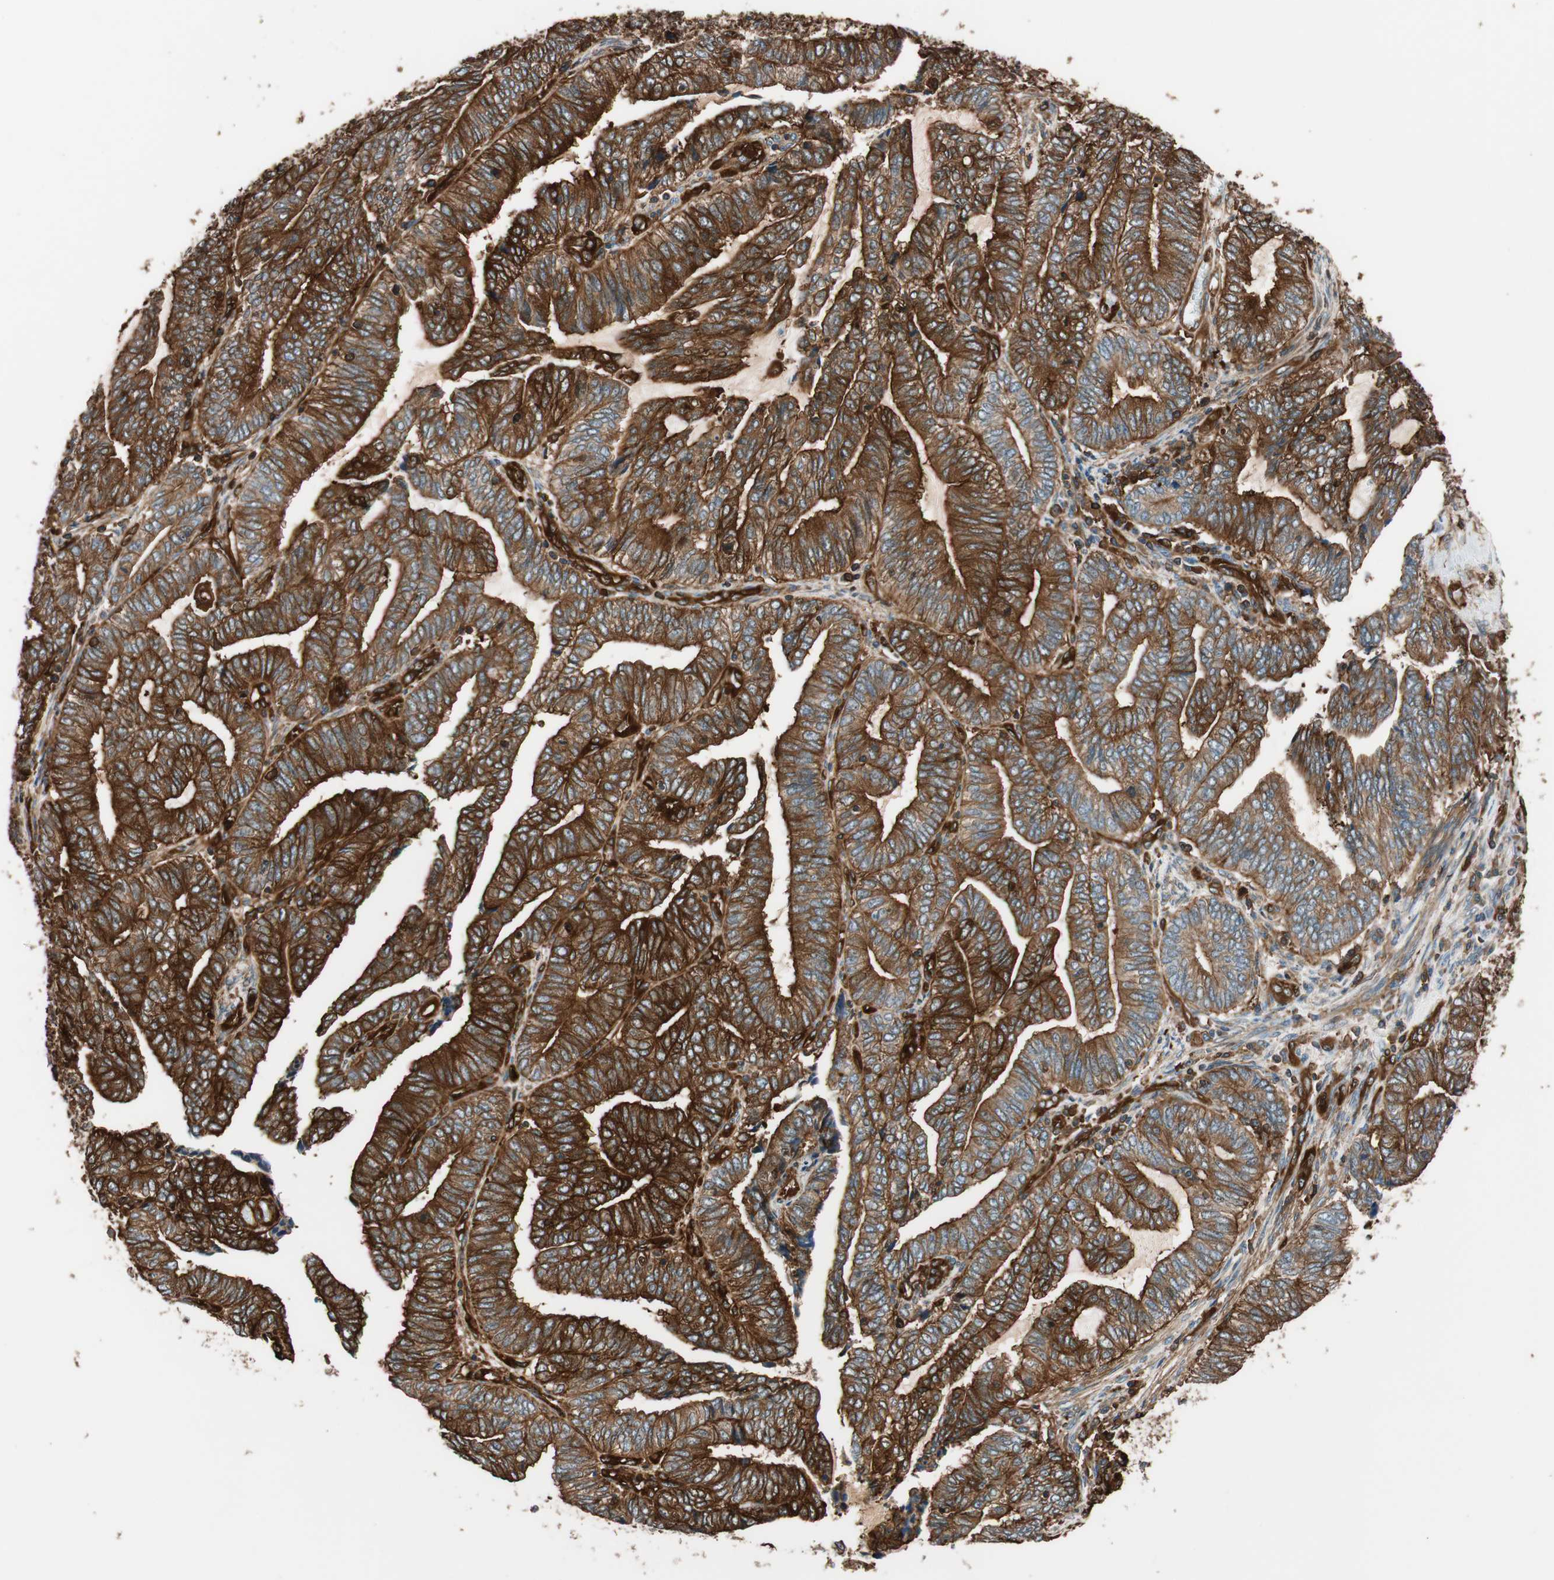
{"staining": {"intensity": "strong", "quantity": ">75%", "location": "cytoplasmic/membranous"}, "tissue": "endometrial cancer", "cell_type": "Tumor cells", "image_type": "cancer", "snomed": [{"axis": "morphology", "description": "Adenocarcinoma, NOS"}, {"axis": "topography", "description": "Uterus"}, {"axis": "topography", "description": "Endometrium"}], "caption": "Immunohistochemistry (IHC) (DAB (3,3'-diaminobenzidine)) staining of endometrial cancer shows strong cytoplasmic/membranous protein positivity in about >75% of tumor cells.", "gene": "VASP", "patient": {"sex": "female", "age": 70}}